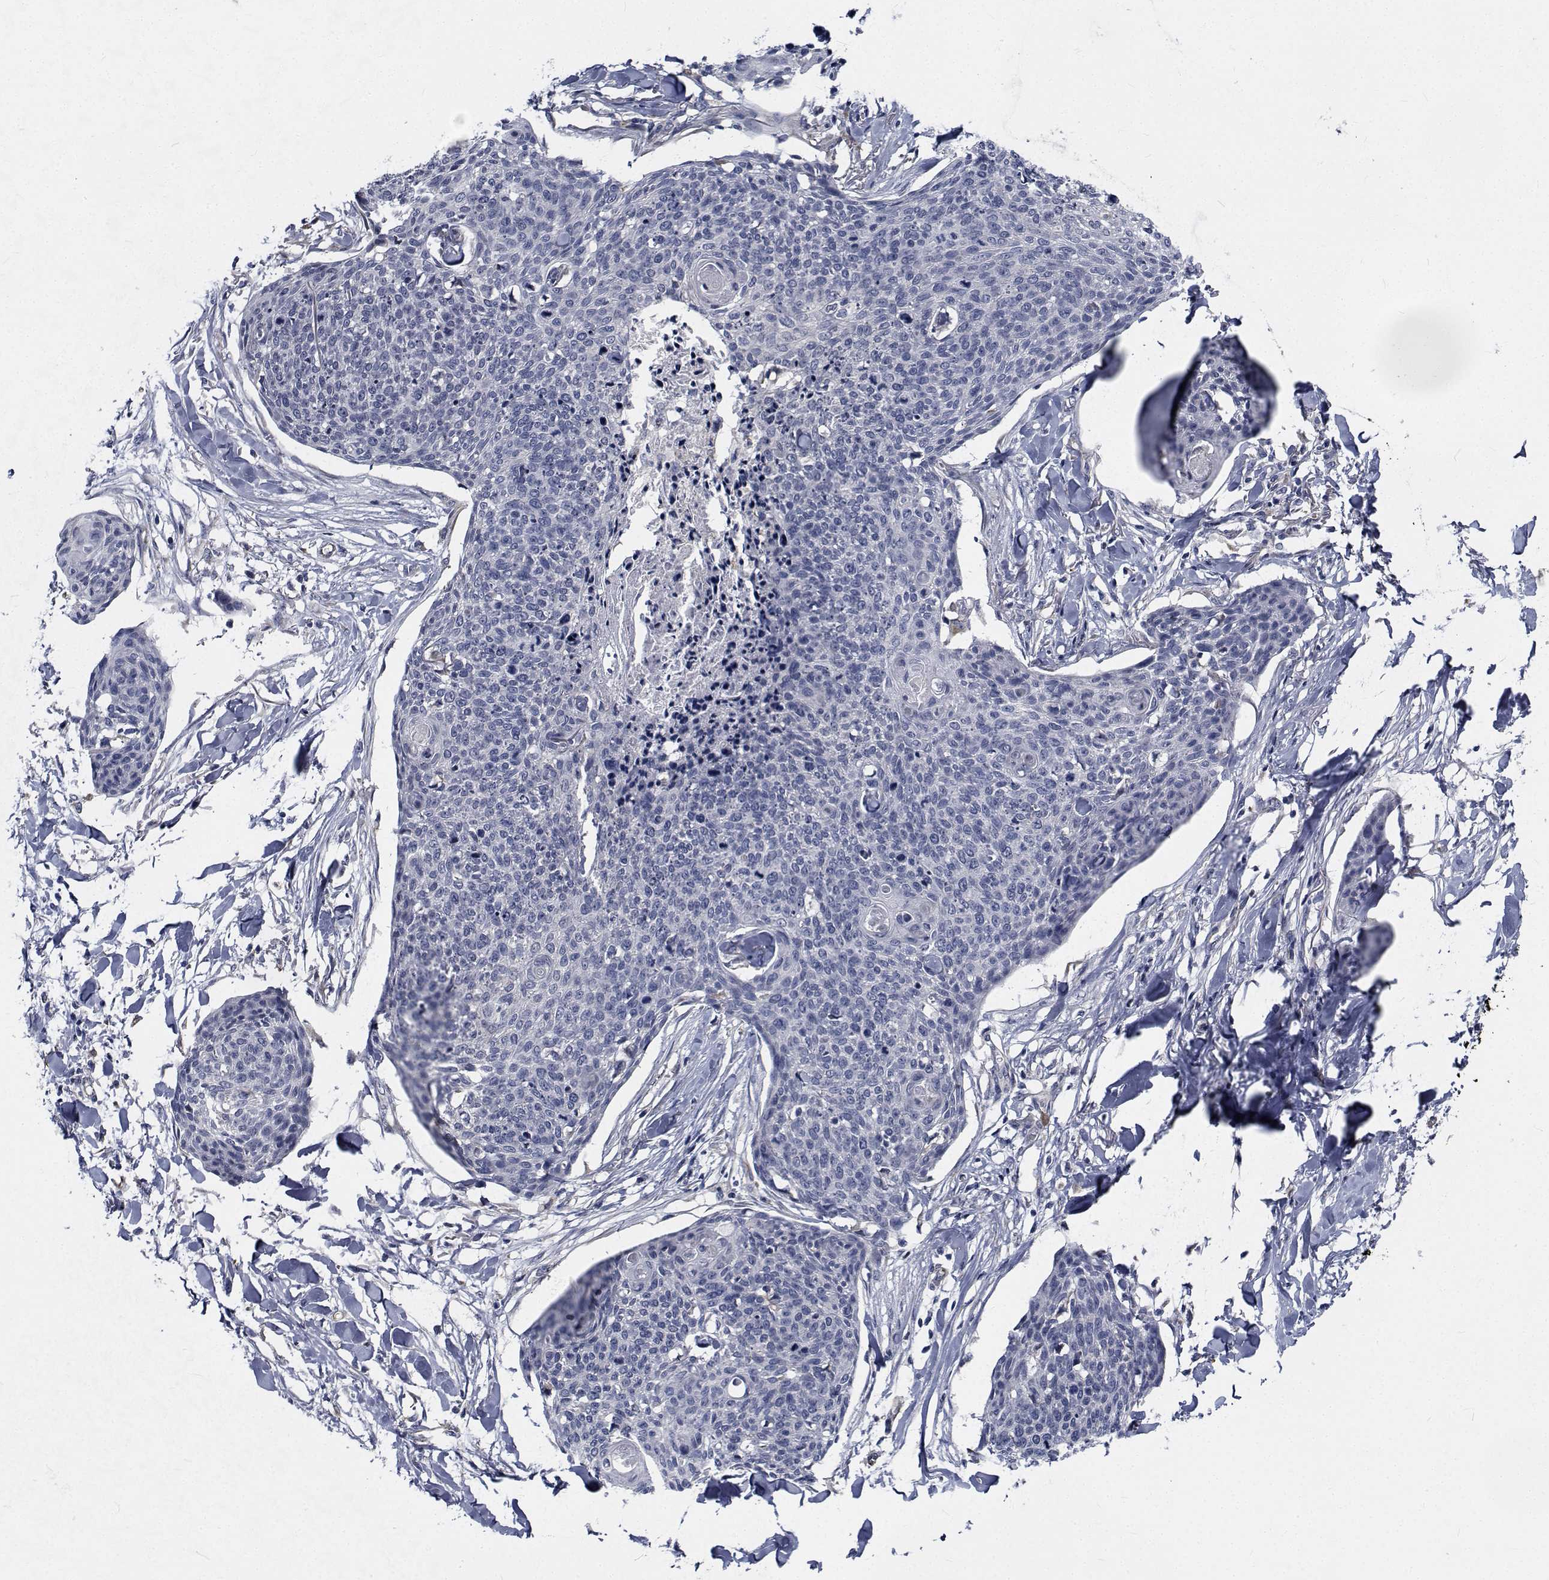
{"staining": {"intensity": "negative", "quantity": "none", "location": "none"}, "tissue": "skin cancer", "cell_type": "Tumor cells", "image_type": "cancer", "snomed": [{"axis": "morphology", "description": "Squamous cell carcinoma, NOS"}, {"axis": "topography", "description": "Skin"}, {"axis": "topography", "description": "Vulva"}], "caption": "There is no significant positivity in tumor cells of squamous cell carcinoma (skin). (Brightfield microscopy of DAB immunohistochemistry at high magnification).", "gene": "TTBK1", "patient": {"sex": "female", "age": 75}}